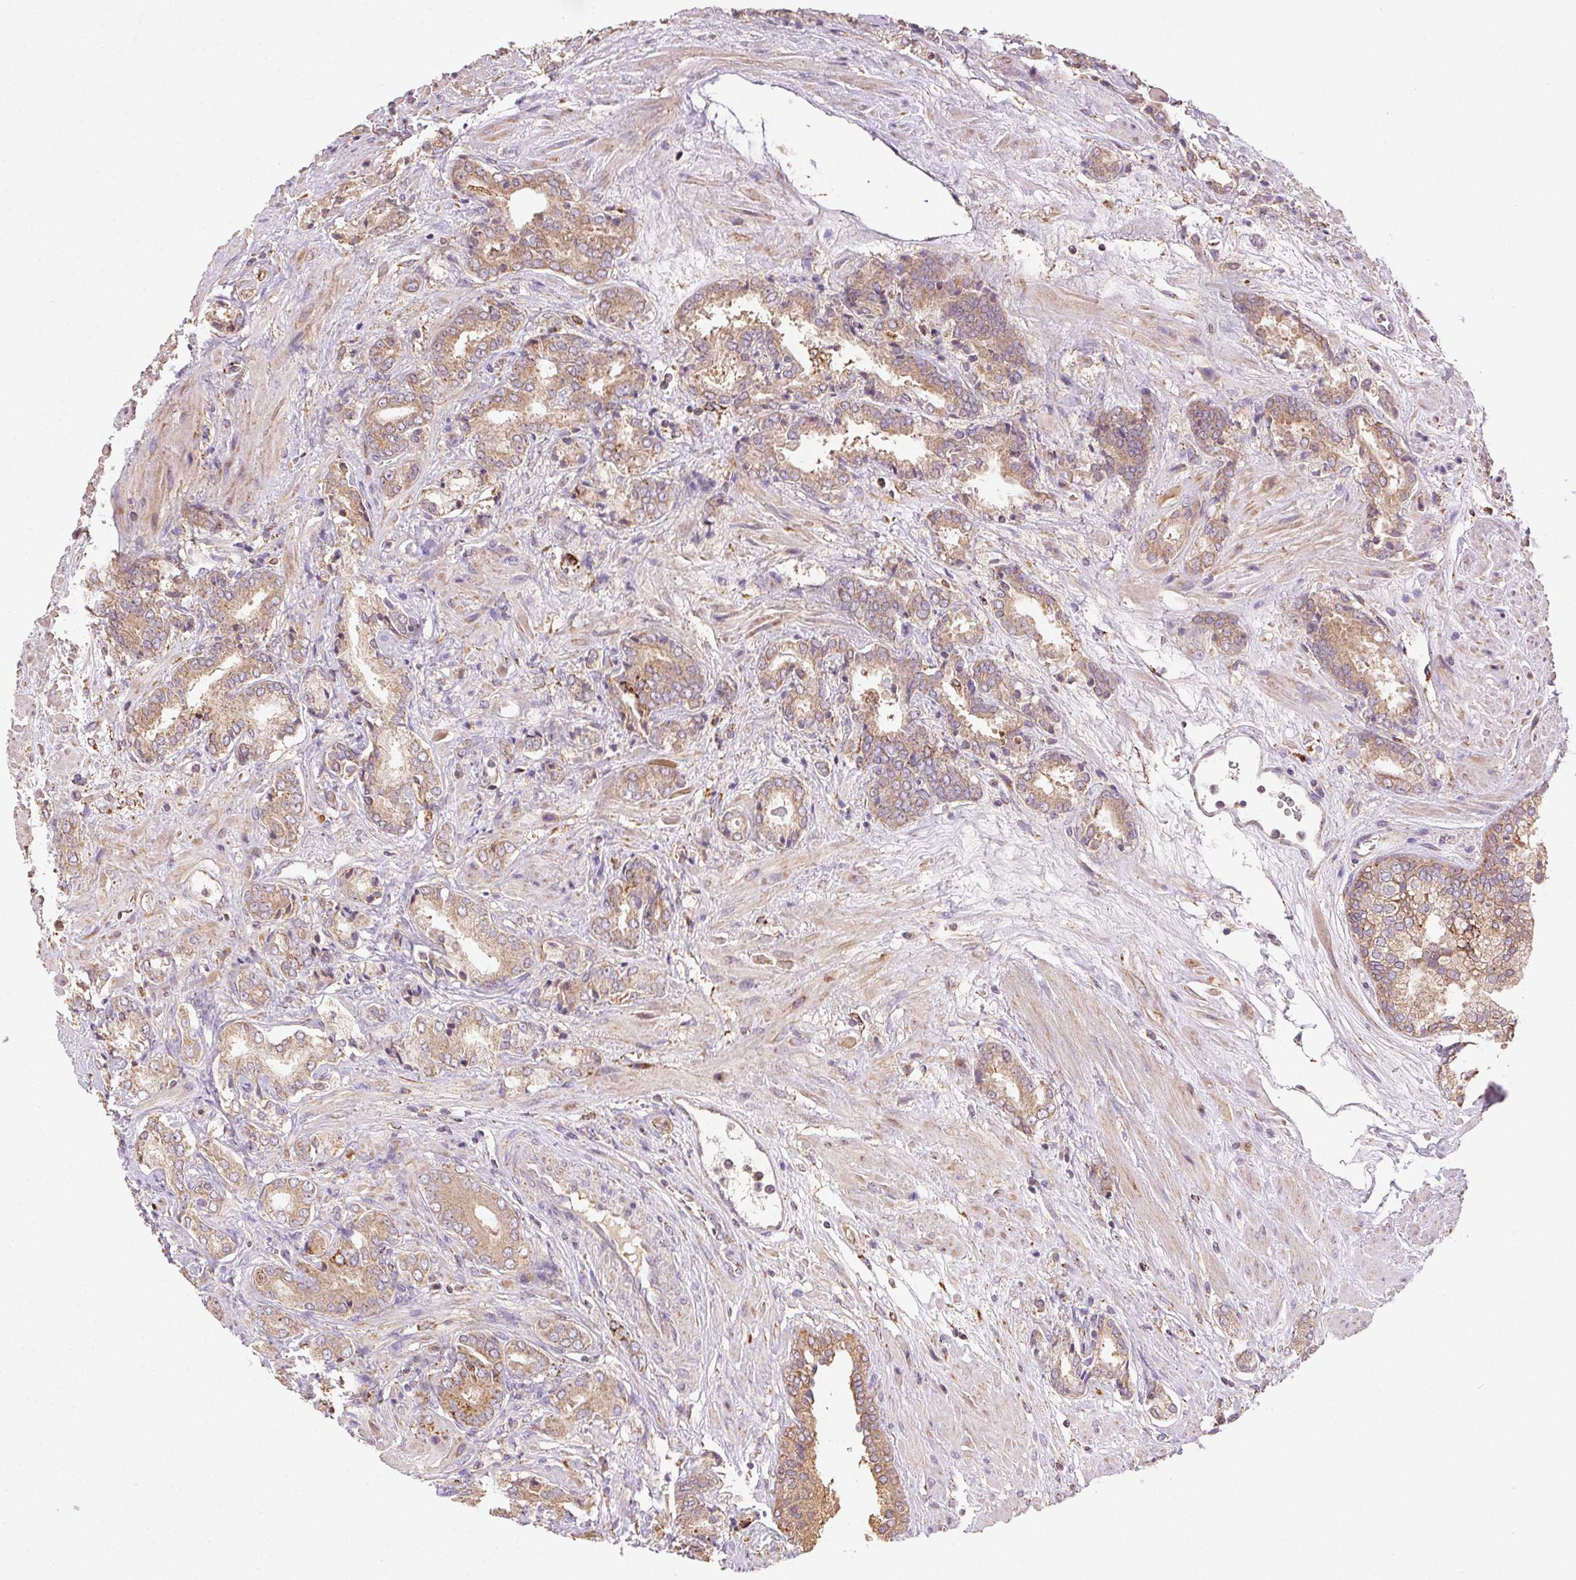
{"staining": {"intensity": "weak", "quantity": ">75%", "location": "cytoplasmic/membranous"}, "tissue": "prostate cancer", "cell_type": "Tumor cells", "image_type": "cancer", "snomed": [{"axis": "morphology", "description": "Adenocarcinoma, High grade"}, {"axis": "topography", "description": "Prostate"}], "caption": "Weak cytoplasmic/membranous protein positivity is identified in about >75% of tumor cells in prostate adenocarcinoma (high-grade).", "gene": "FNBP1L", "patient": {"sex": "male", "age": 56}}